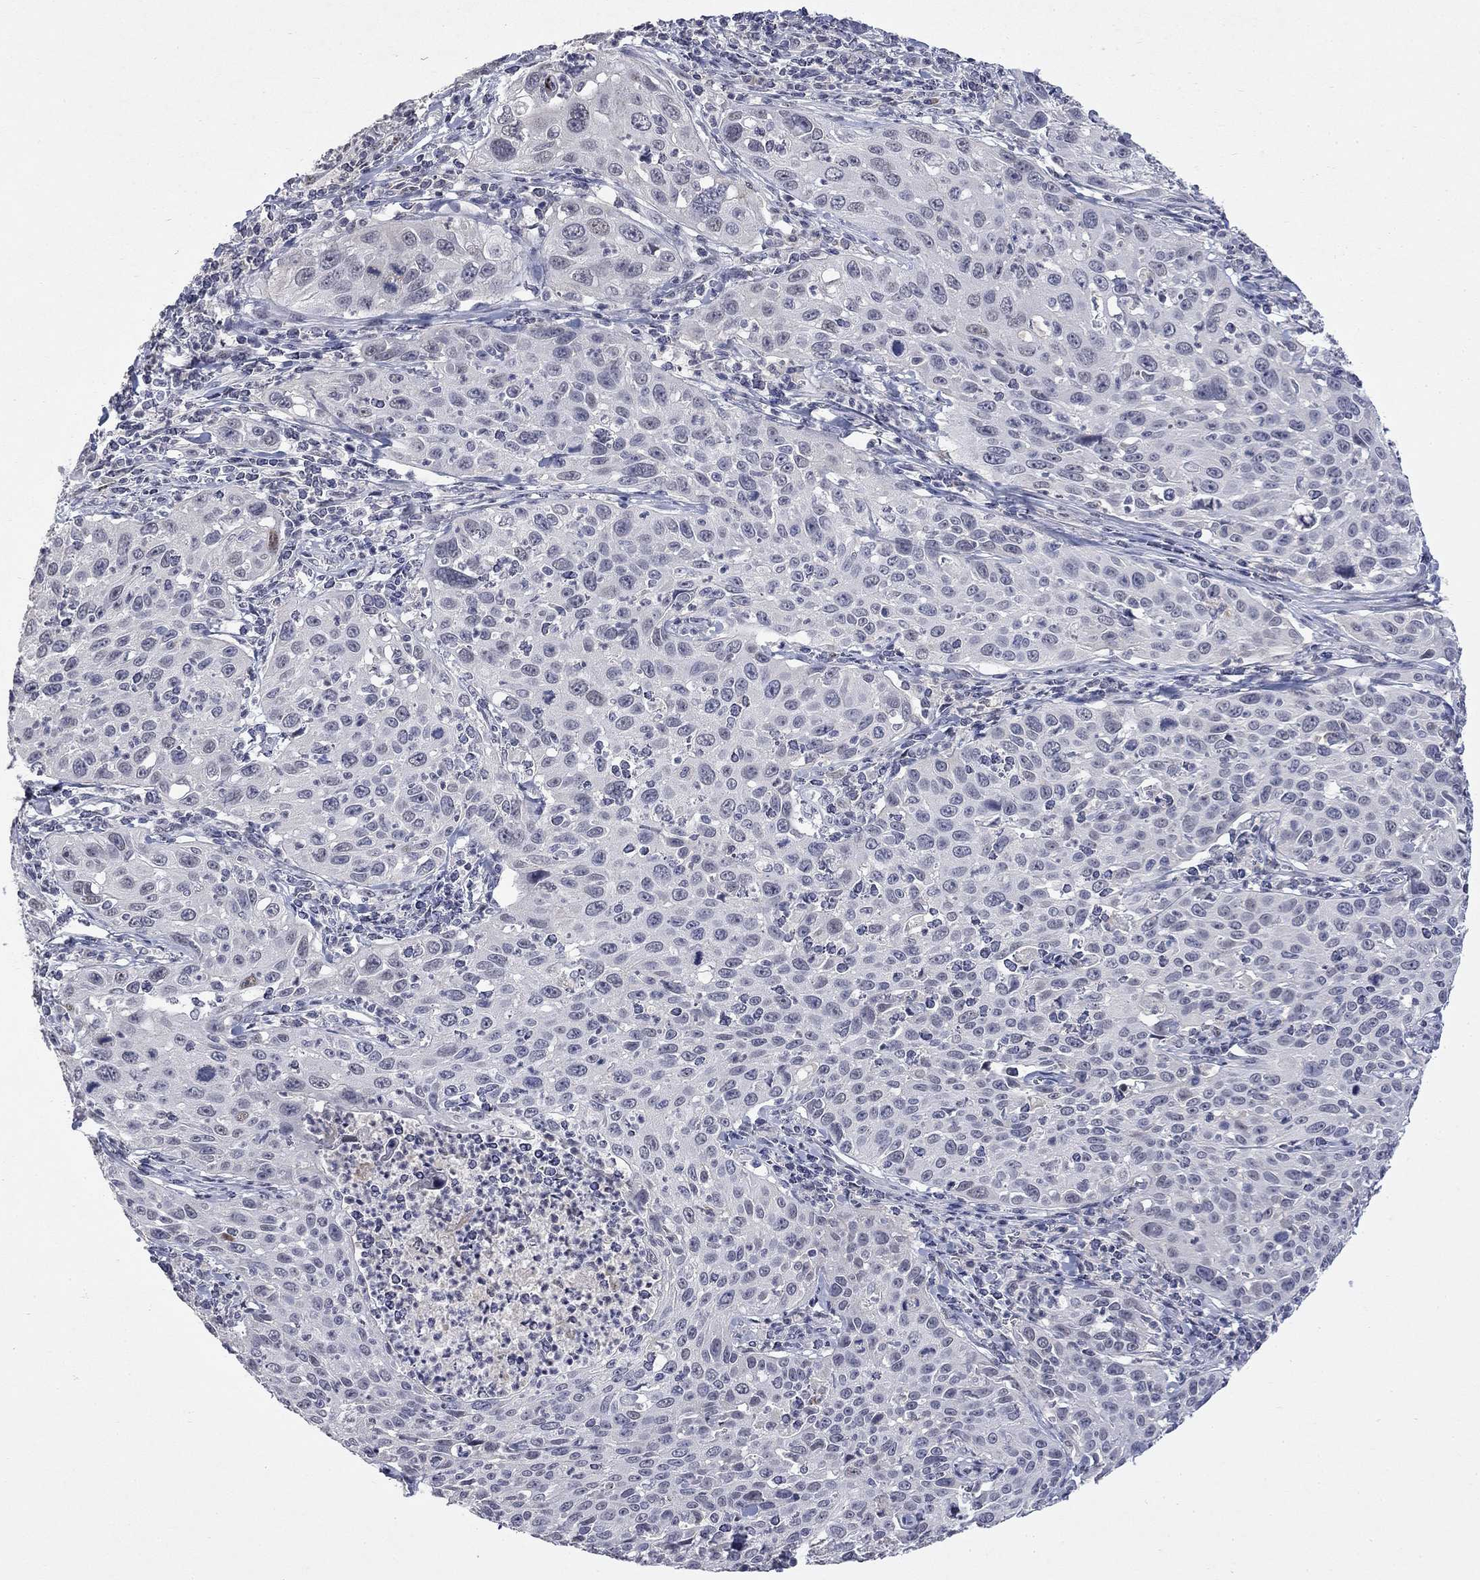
{"staining": {"intensity": "negative", "quantity": "none", "location": "none"}, "tissue": "cervical cancer", "cell_type": "Tumor cells", "image_type": "cancer", "snomed": [{"axis": "morphology", "description": "Squamous cell carcinoma, NOS"}, {"axis": "topography", "description": "Cervix"}], "caption": "A high-resolution photomicrograph shows immunohistochemistry (IHC) staining of cervical squamous cell carcinoma, which exhibits no significant positivity in tumor cells. The staining was performed using DAB to visualize the protein expression in brown, while the nuclei were stained in blue with hematoxylin (Magnification: 20x).", "gene": "SLC51A", "patient": {"sex": "female", "age": 26}}